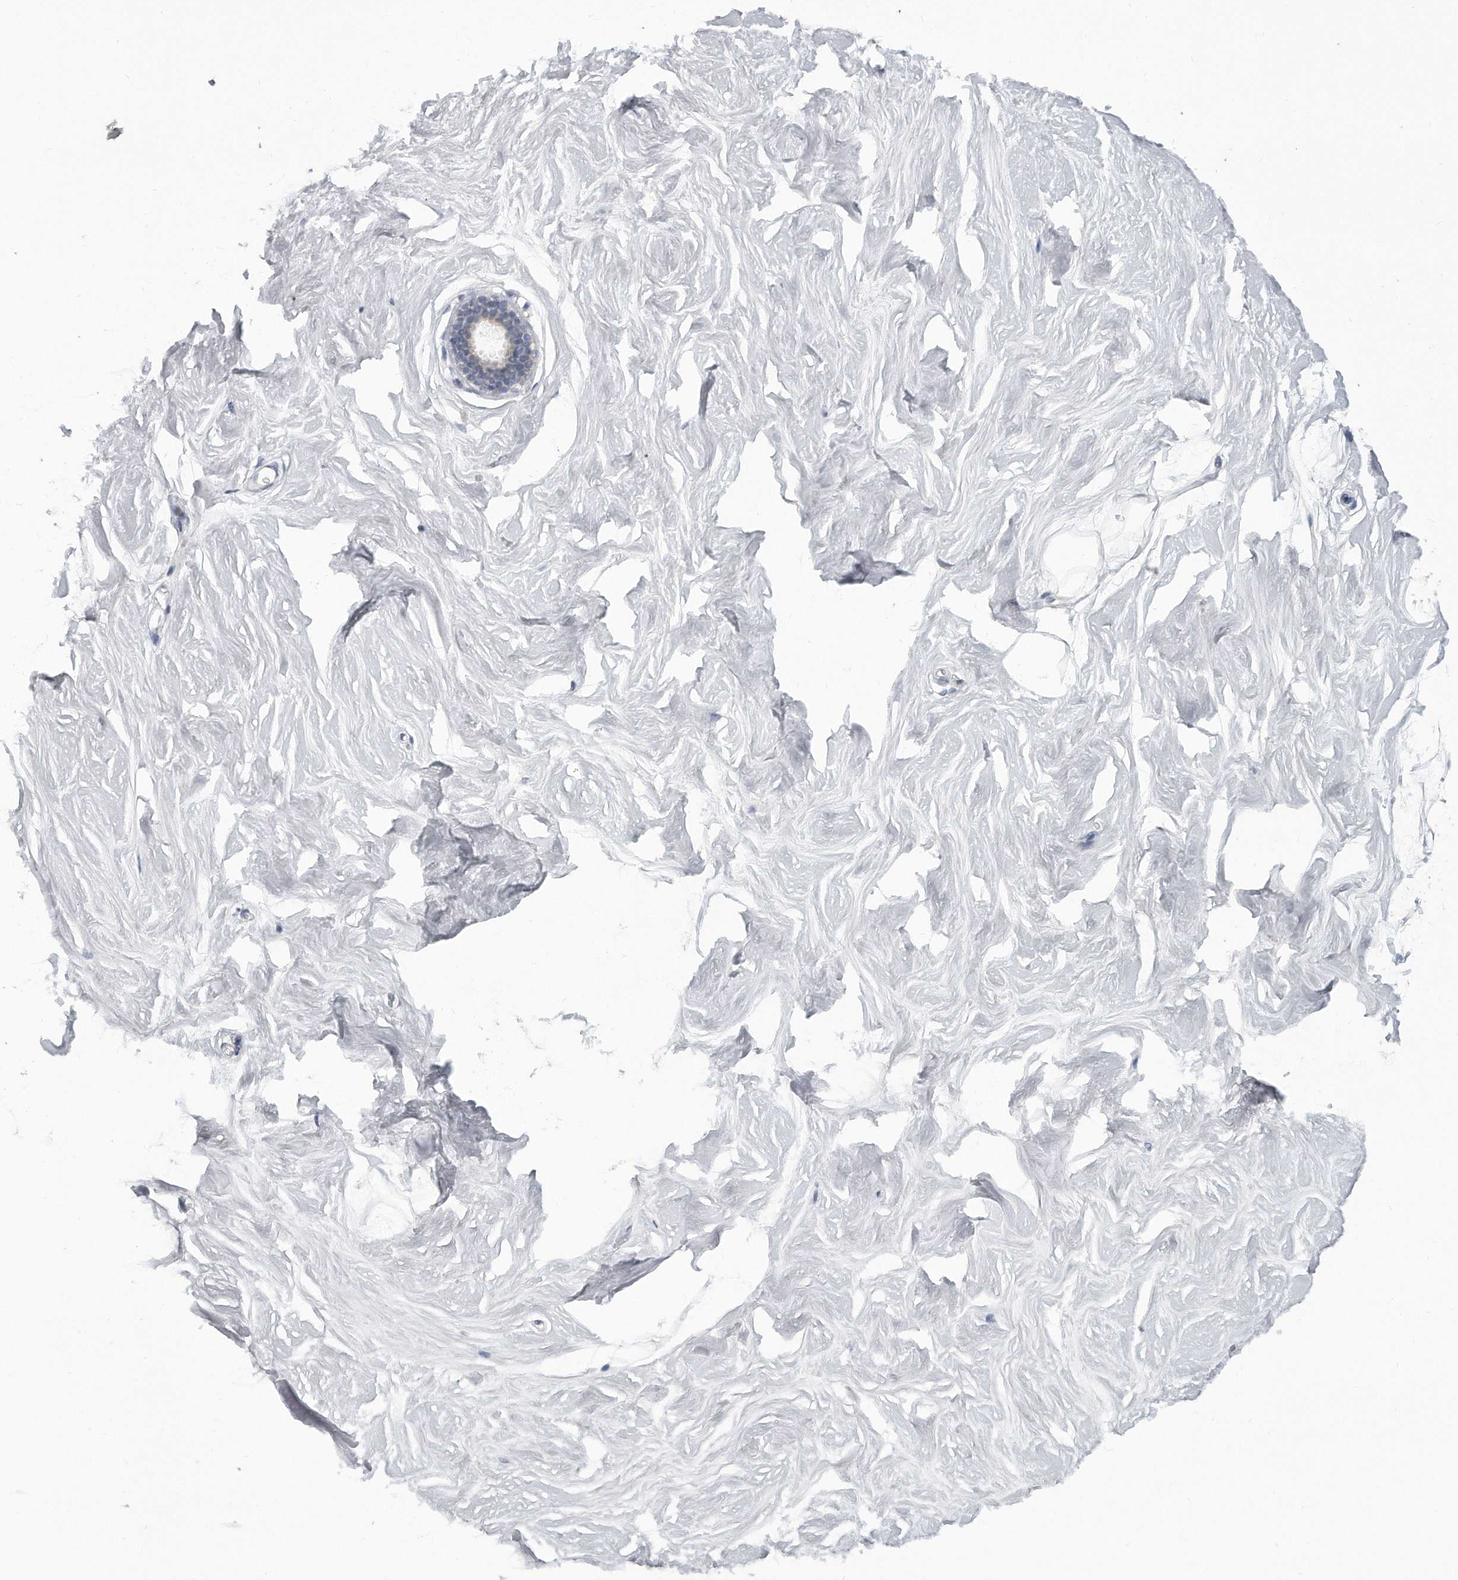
{"staining": {"intensity": "negative", "quantity": "none", "location": "none"}, "tissue": "breast", "cell_type": "Adipocytes", "image_type": "normal", "snomed": [{"axis": "morphology", "description": "Normal tissue, NOS"}, {"axis": "topography", "description": "Breast"}], "caption": "This is an immunohistochemistry image of benign human breast. There is no positivity in adipocytes.", "gene": "KLHL7", "patient": {"sex": "female", "age": 26}}